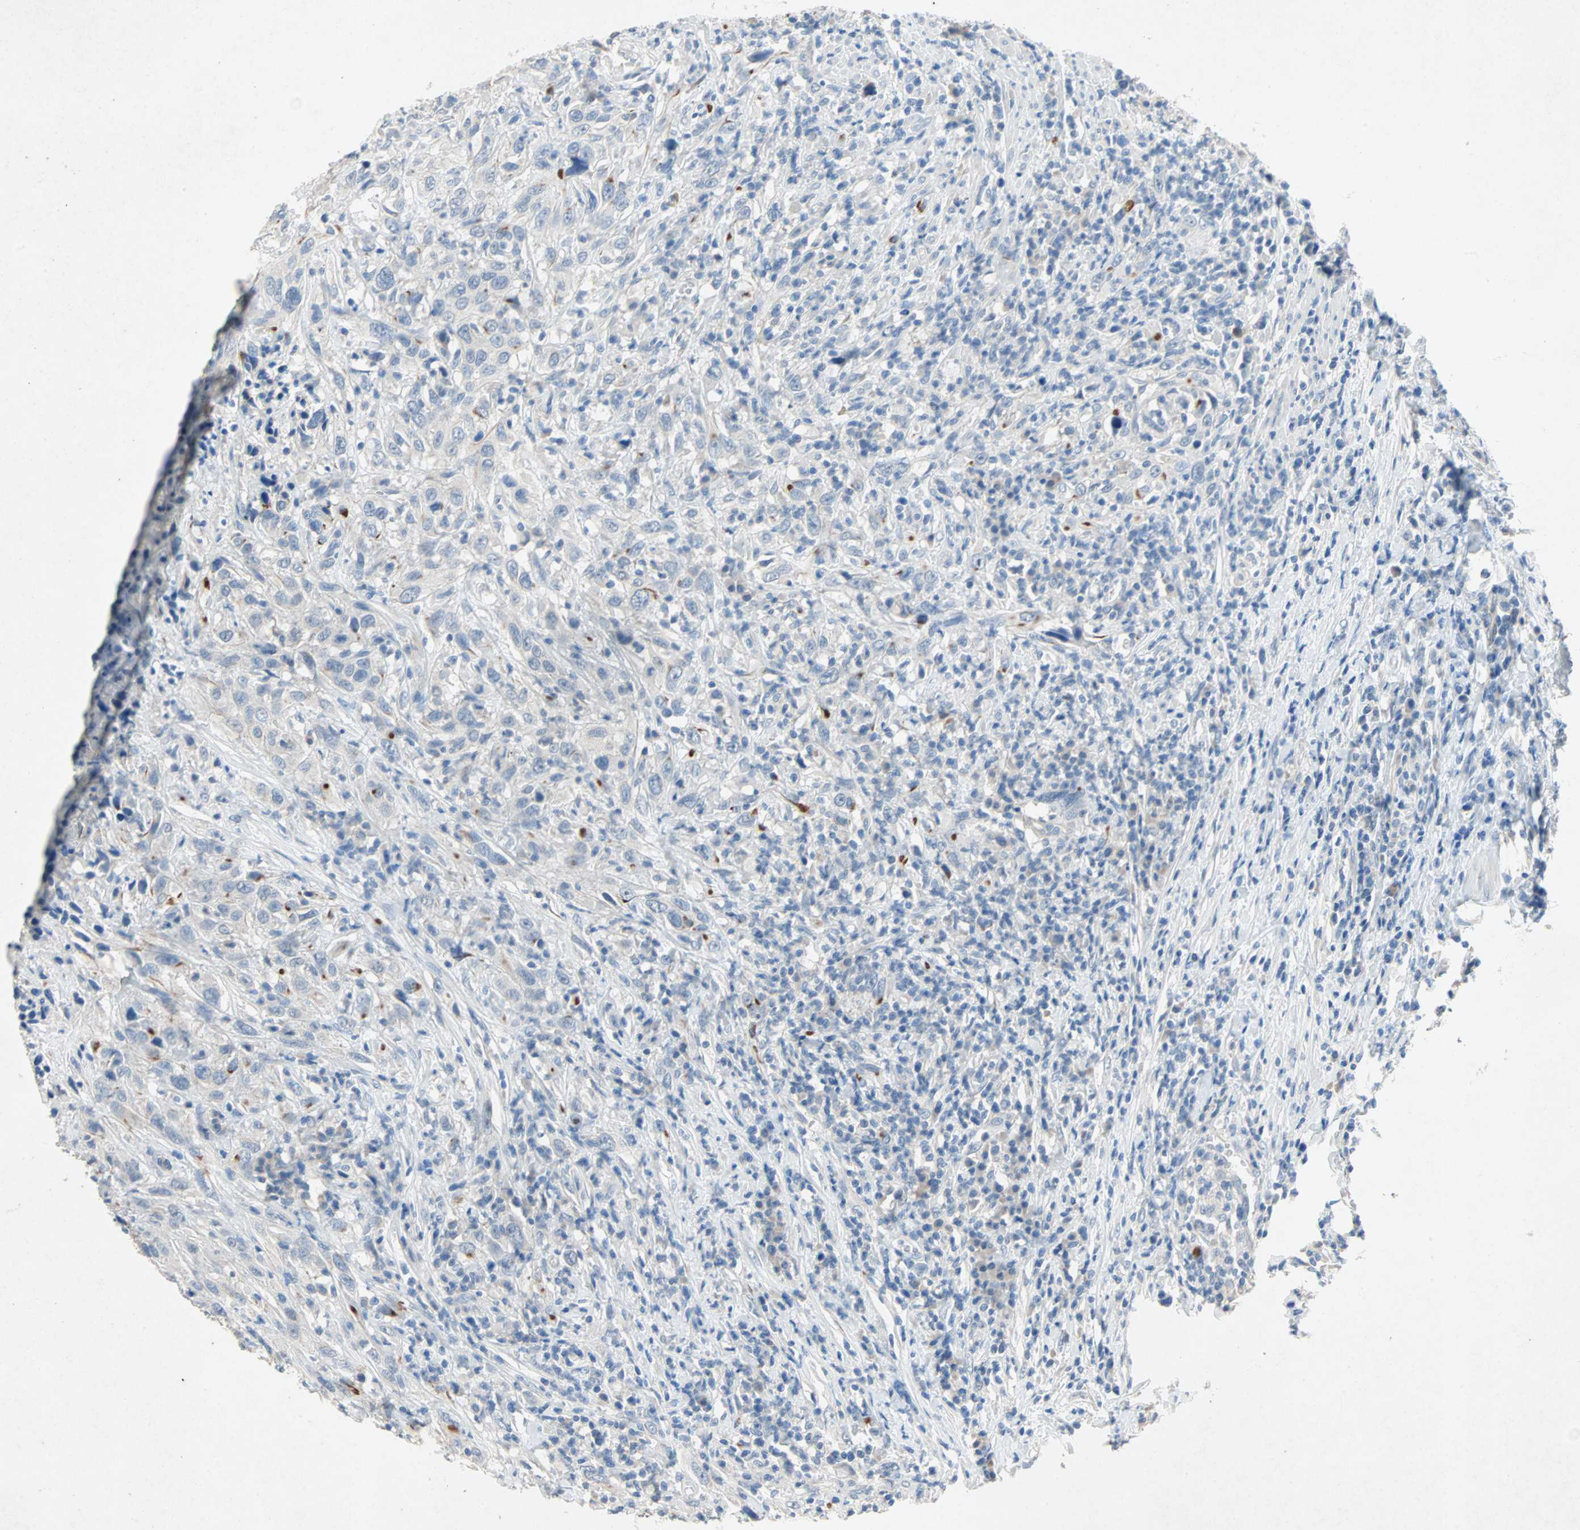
{"staining": {"intensity": "negative", "quantity": "none", "location": "none"}, "tissue": "urothelial cancer", "cell_type": "Tumor cells", "image_type": "cancer", "snomed": [{"axis": "morphology", "description": "Urothelial carcinoma, High grade"}, {"axis": "topography", "description": "Urinary bladder"}], "caption": "A micrograph of urothelial cancer stained for a protein reveals no brown staining in tumor cells.", "gene": "PCDHB2", "patient": {"sex": "male", "age": 61}}